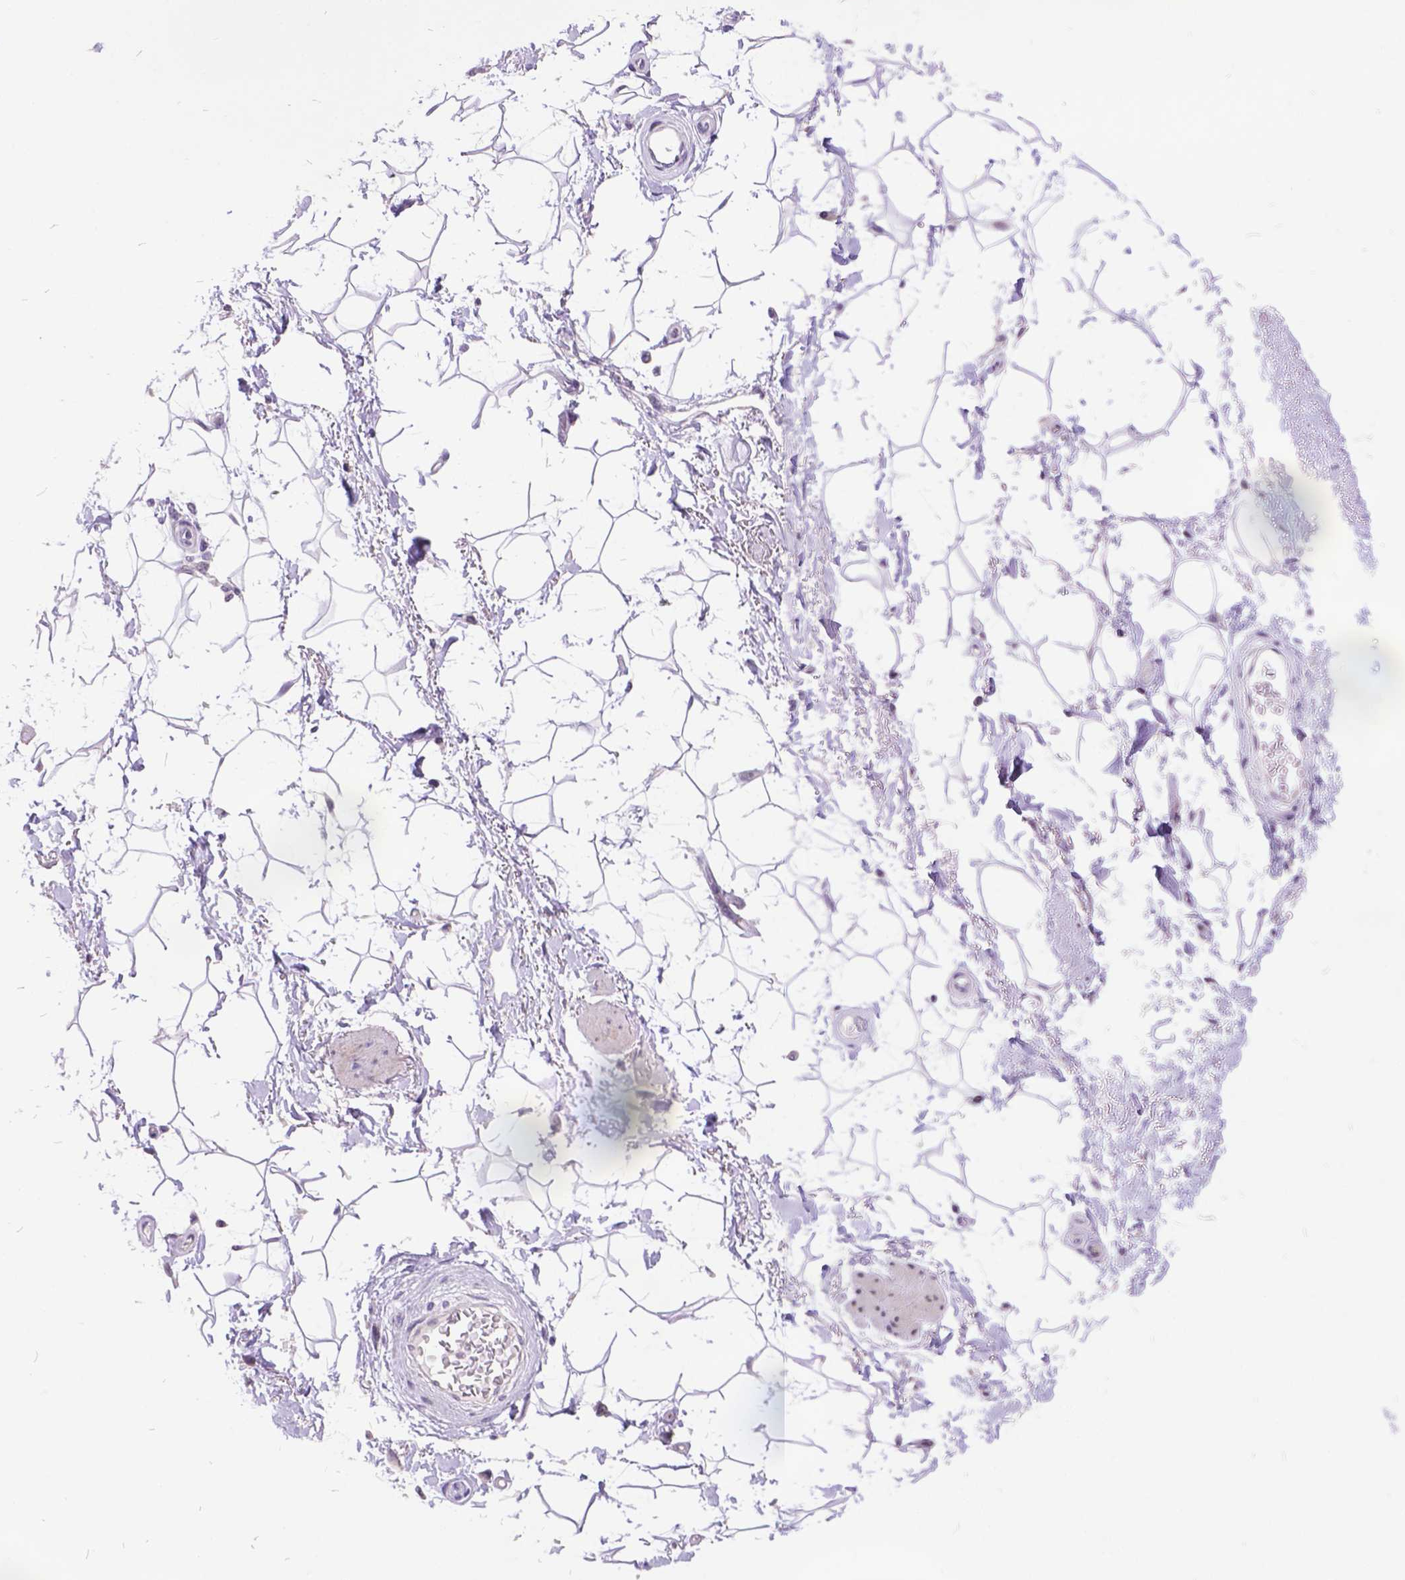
{"staining": {"intensity": "negative", "quantity": "none", "location": "none"}, "tissue": "adipose tissue", "cell_type": "Adipocytes", "image_type": "normal", "snomed": [{"axis": "morphology", "description": "Normal tissue, NOS"}, {"axis": "topography", "description": "Anal"}, {"axis": "topography", "description": "Peripheral nerve tissue"}], "caption": "DAB (3,3'-diaminobenzidine) immunohistochemical staining of unremarkable human adipose tissue displays no significant expression in adipocytes. Brightfield microscopy of immunohistochemistry (IHC) stained with DAB (3,3'-diaminobenzidine) (brown) and hematoxylin (blue), captured at high magnification.", "gene": "ITGB6", "patient": {"sex": "male", "age": 51}}